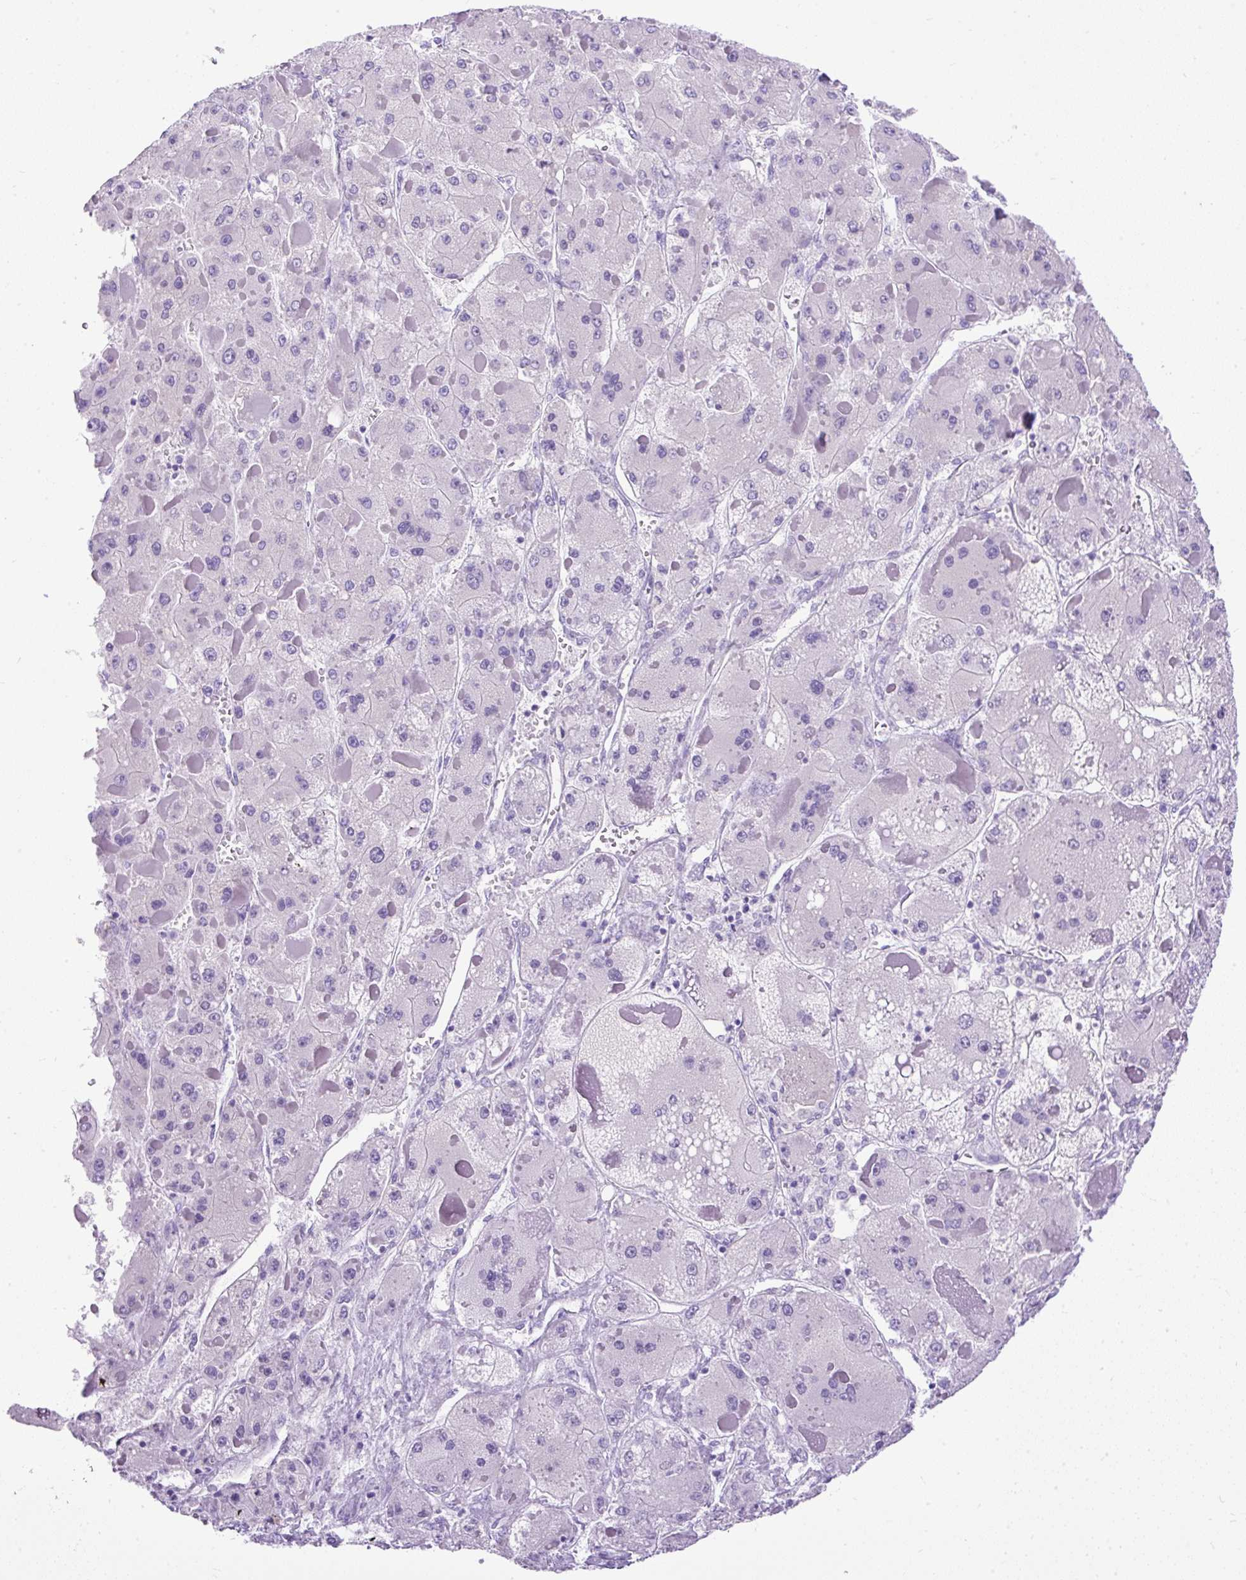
{"staining": {"intensity": "negative", "quantity": "none", "location": "none"}, "tissue": "liver cancer", "cell_type": "Tumor cells", "image_type": "cancer", "snomed": [{"axis": "morphology", "description": "Carcinoma, Hepatocellular, NOS"}, {"axis": "topography", "description": "Liver"}], "caption": "There is no significant staining in tumor cells of liver cancer (hepatocellular carcinoma).", "gene": "UPP1", "patient": {"sex": "female", "age": 73}}